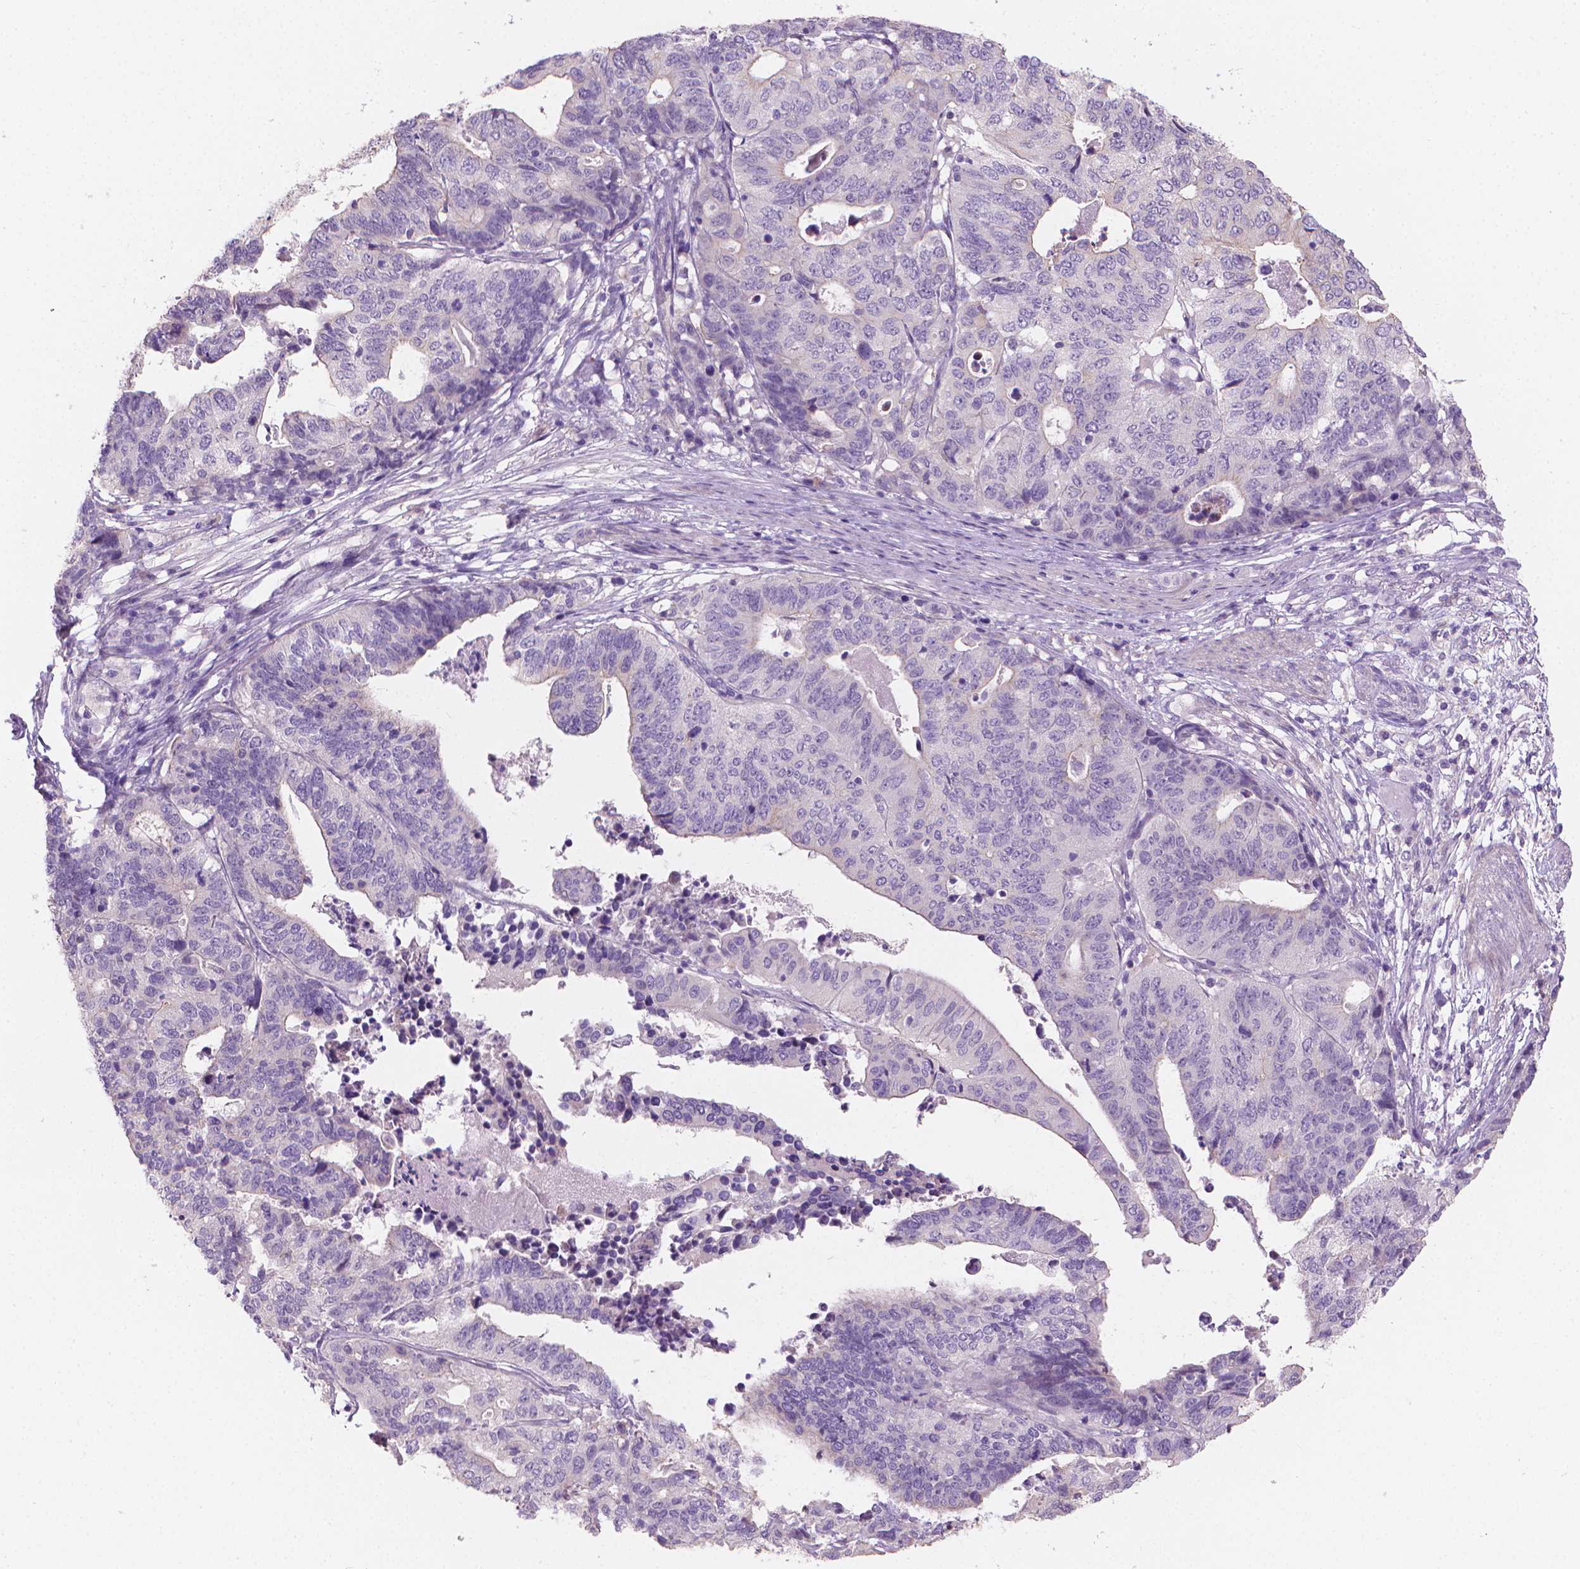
{"staining": {"intensity": "negative", "quantity": "none", "location": "none"}, "tissue": "stomach cancer", "cell_type": "Tumor cells", "image_type": "cancer", "snomed": [{"axis": "morphology", "description": "Adenocarcinoma, NOS"}, {"axis": "topography", "description": "Stomach, upper"}], "caption": "This is an immunohistochemistry histopathology image of stomach cancer. There is no staining in tumor cells.", "gene": "GSDMA", "patient": {"sex": "female", "age": 67}}